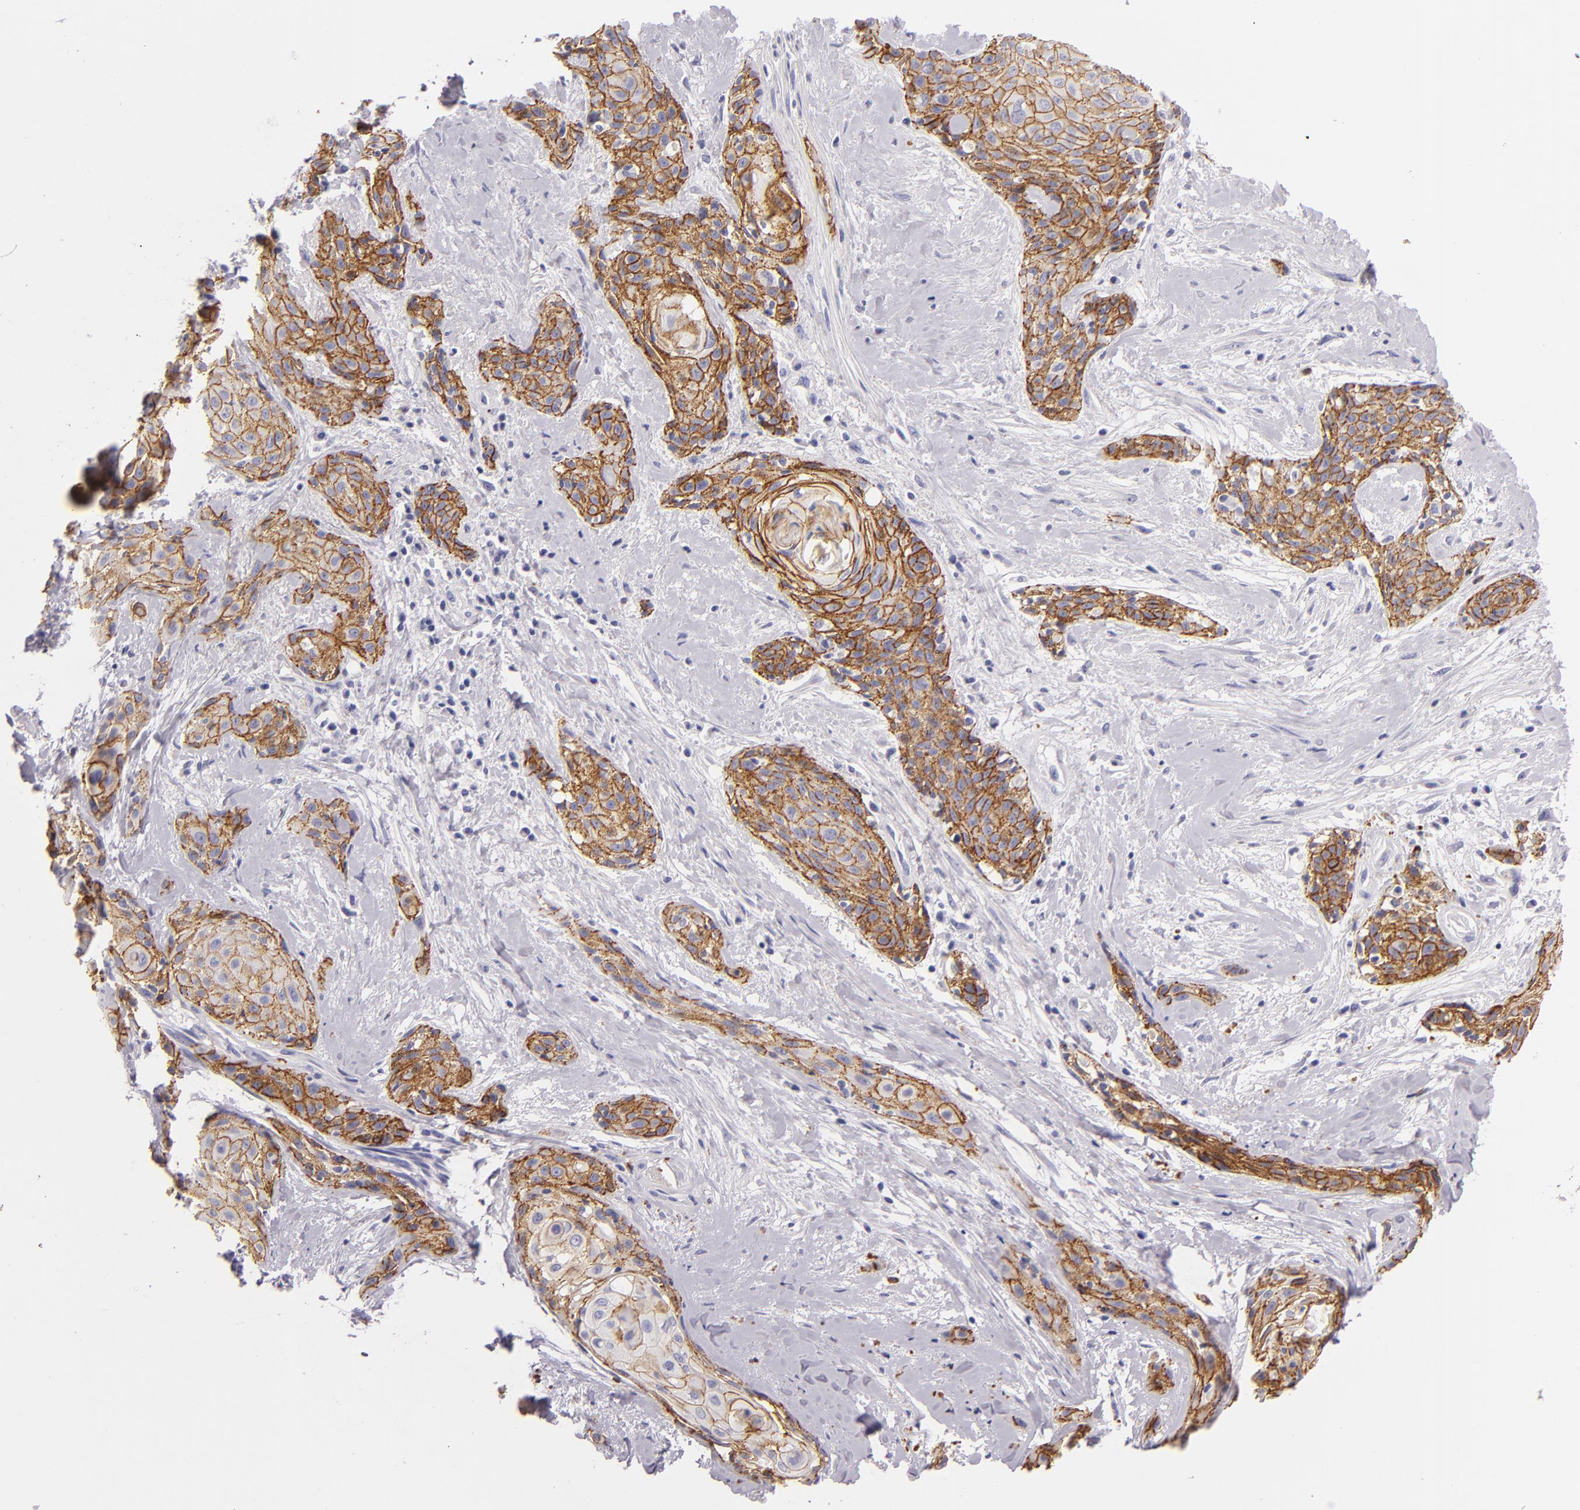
{"staining": {"intensity": "strong", "quantity": ">75%", "location": "cytoplasmic/membranous"}, "tissue": "skin cancer", "cell_type": "Tumor cells", "image_type": "cancer", "snomed": [{"axis": "morphology", "description": "Squamous cell carcinoma, NOS"}, {"axis": "topography", "description": "Skin"}, {"axis": "topography", "description": "Anal"}], "caption": "This is a micrograph of immunohistochemistry (IHC) staining of skin squamous cell carcinoma, which shows strong expression in the cytoplasmic/membranous of tumor cells.", "gene": "CDH3", "patient": {"sex": "male", "age": 64}}